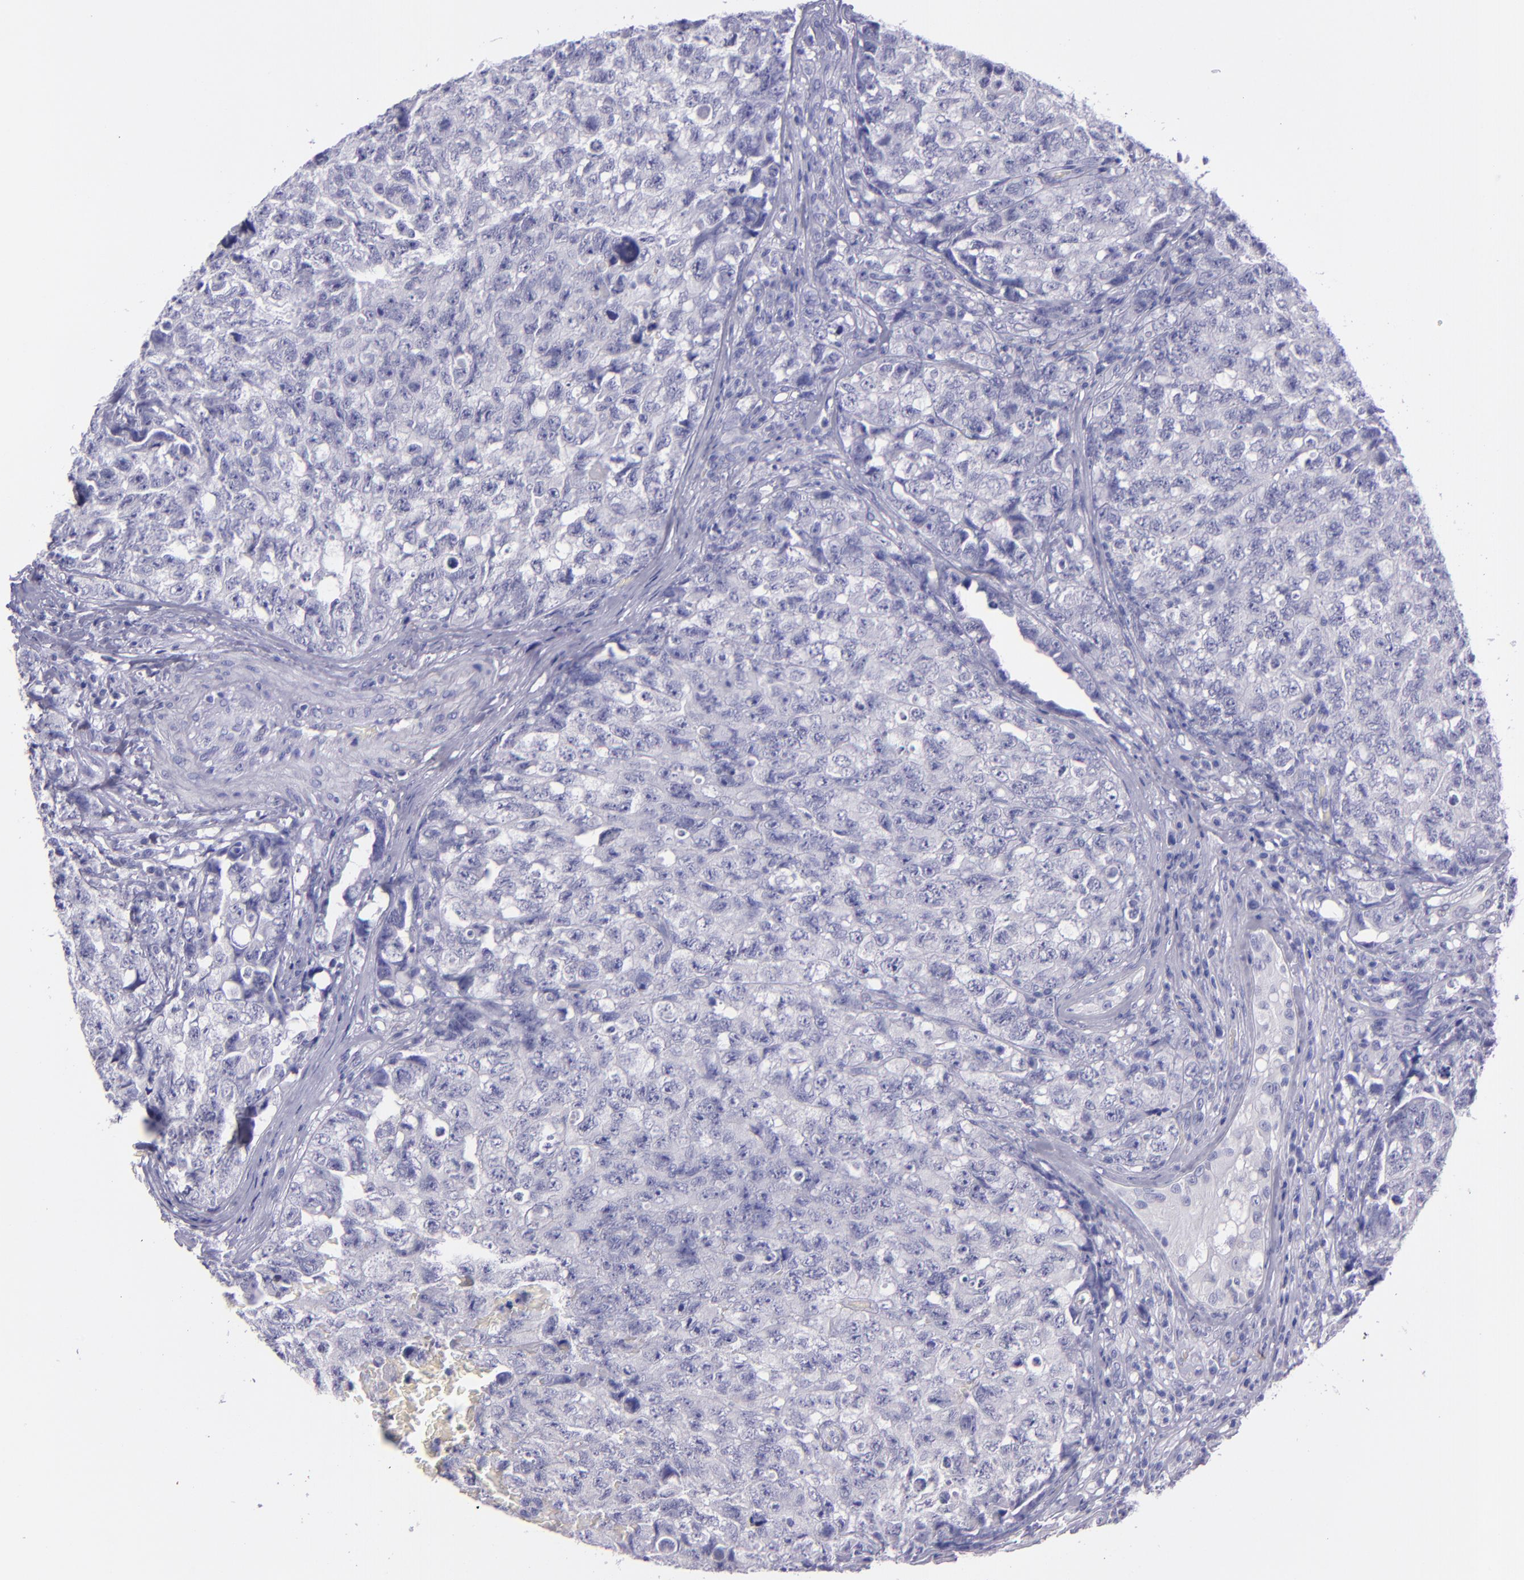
{"staining": {"intensity": "negative", "quantity": "none", "location": "none"}, "tissue": "testis cancer", "cell_type": "Tumor cells", "image_type": "cancer", "snomed": [{"axis": "morphology", "description": "Carcinoma, Embryonal, NOS"}, {"axis": "topography", "description": "Testis"}], "caption": "This is a photomicrograph of immunohistochemistry staining of embryonal carcinoma (testis), which shows no positivity in tumor cells. (Immunohistochemistry (ihc), brightfield microscopy, high magnification).", "gene": "TNNT3", "patient": {"sex": "male", "age": 31}}